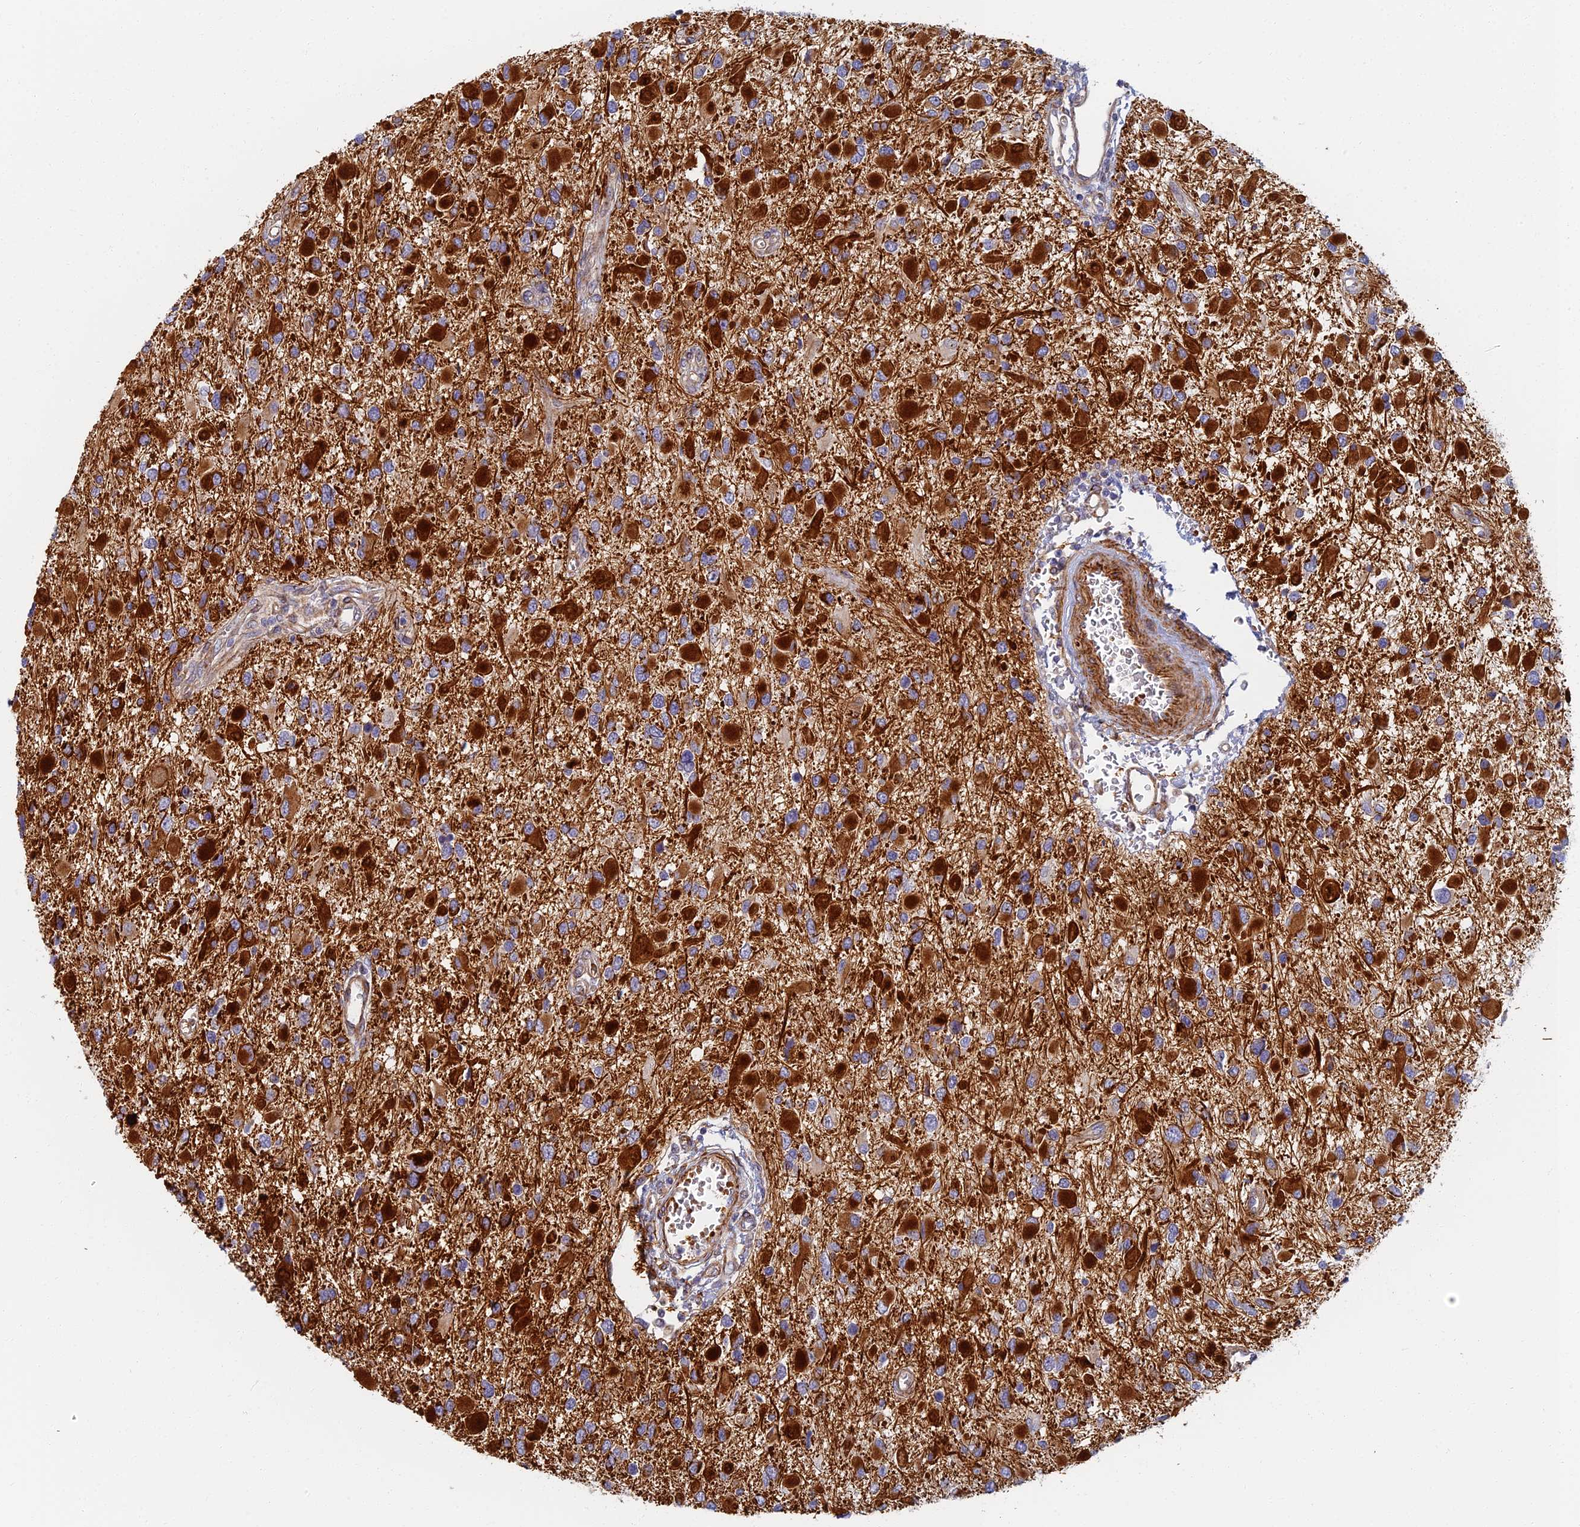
{"staining": {"intensity": "strong", "quantity": "25%-75%", "location": "cytoplasmic/membranous"}, "tissue": "glioma", "cell_type": "Tumor cells", "image_type": "cancer", "snomed": [{"axis": "morphology", "description": "Glioma, malignant, High grade"}, {"axis": "topography", "description": "Brain"}], "caption": "Brown immunohistochemical staining in human glioma displays strong cytoplasmic/membranous positivity in approximately 25%-75% of tumor cells. The protein of interest is shown in brown color, while the nuclei are stained blue.", "gene": "ABCB10", "patient": {"sex": "male", "age": 53}}